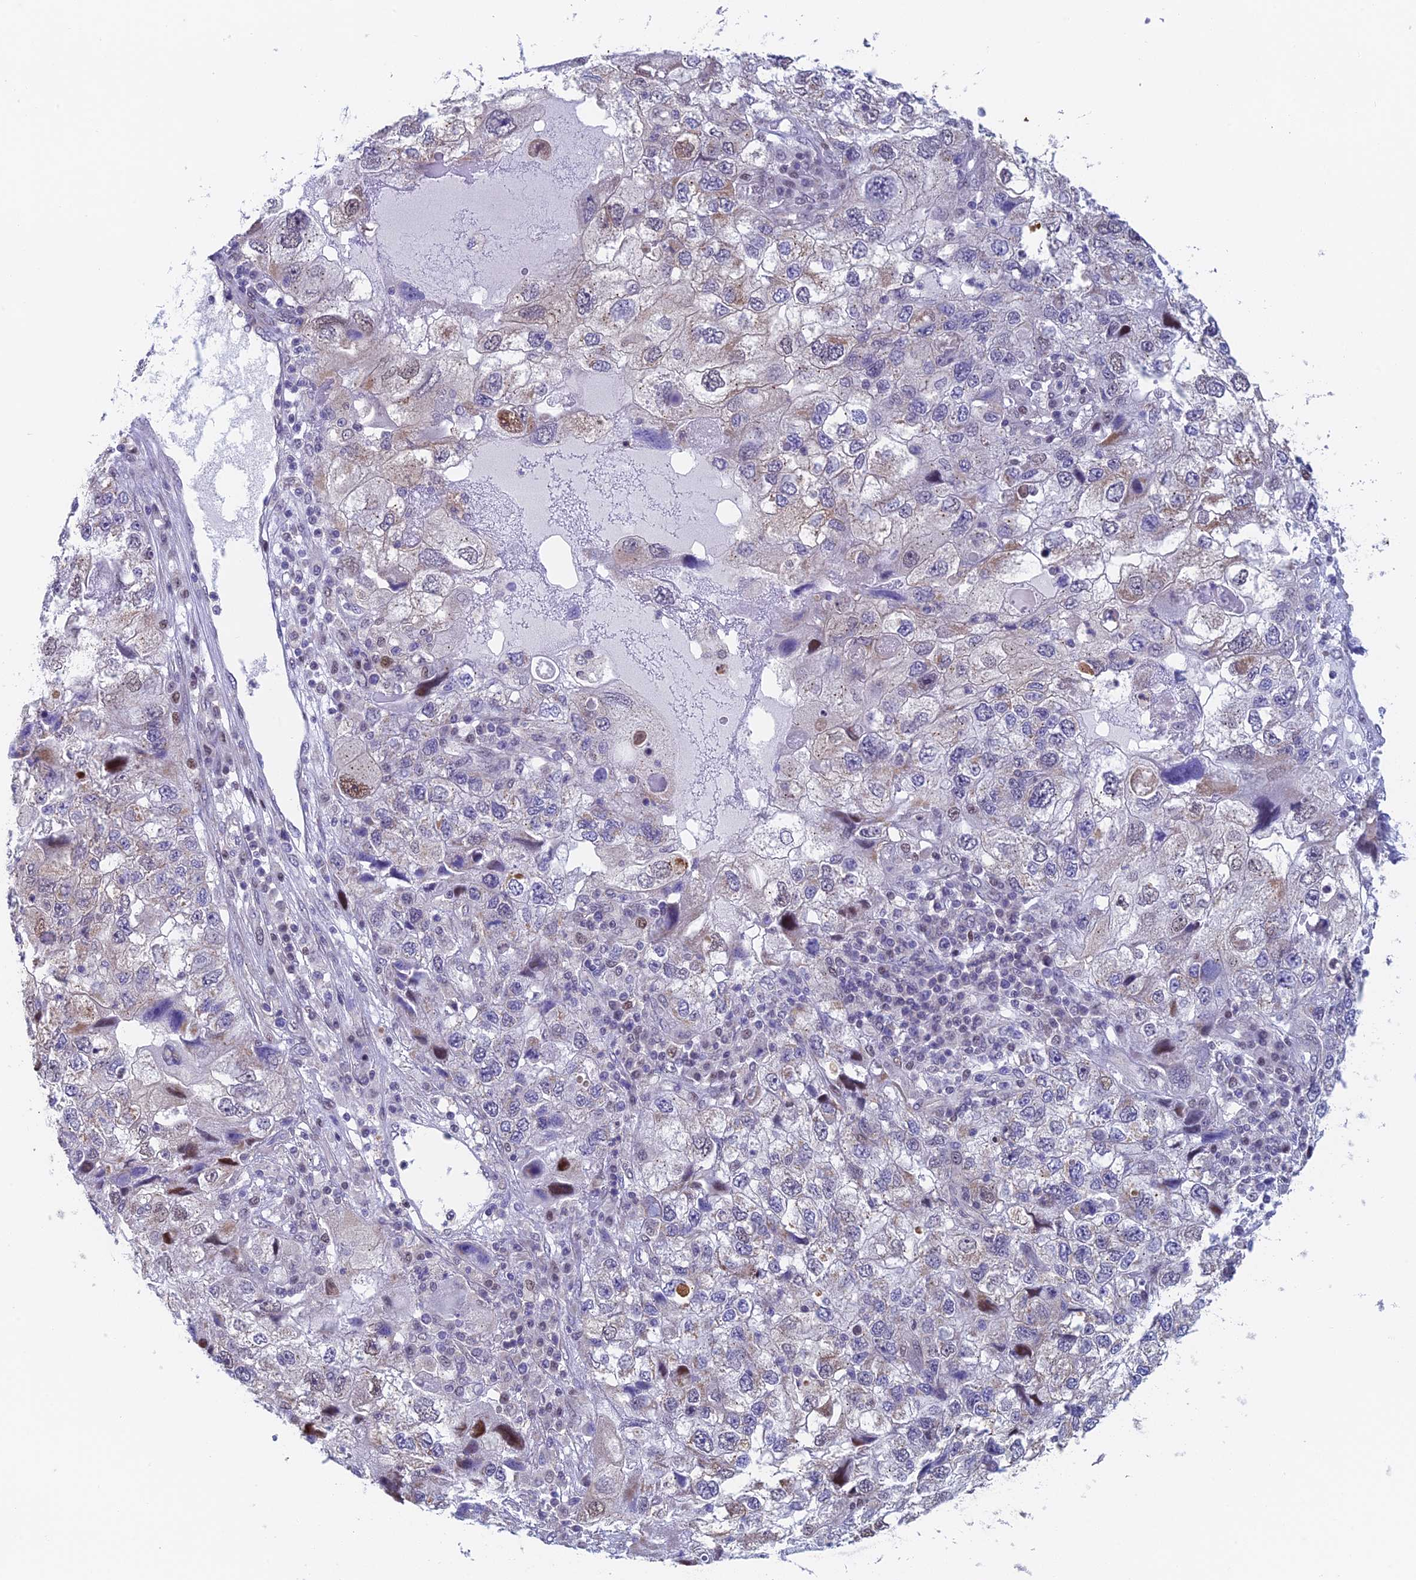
{"staining": {"intensity": "weak", "quantity": "<25%", "location": "cytoplasmic/membranous,nuclear"}, "tissue": "endometrial cancer", "cell_type": "Tumor cells", "image_type": "cancer", "snomed": [{"axis": "morphology", "description": "Adenocarcinoma, NOS"}, {"axis": "topography", "description": "Endometrium"}], "caption": "Endometrial adenocarcinoma was stained to show a protein in brown. There is no significant staining in tumor cells.", "gene": "MRPL17", "patient": {"sex": "female", "age": 49}}